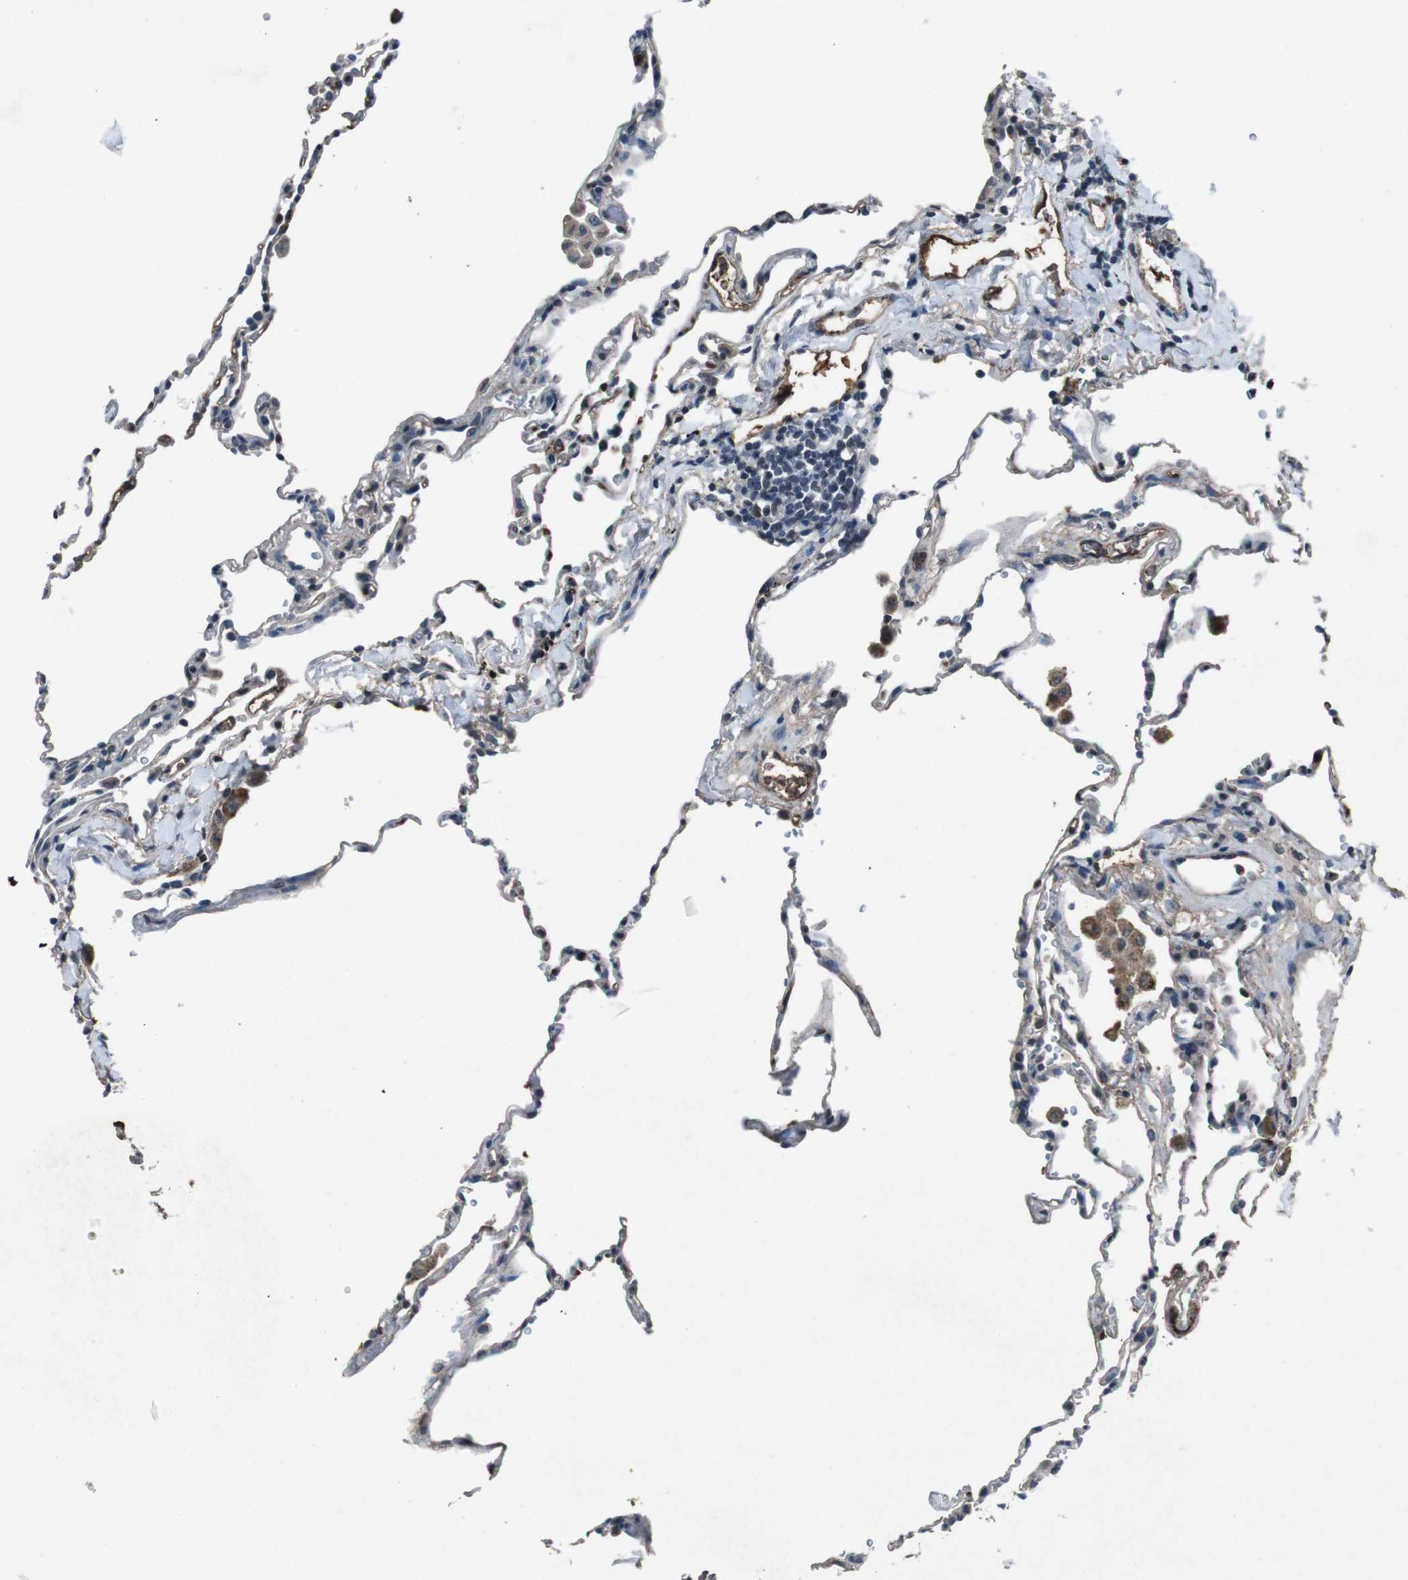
{"staining": {"intensity": "moderate", "quantity": "<25%", "location": "cytoplasmic/membranous"}, "tissue": "lung", "cell_type": "Alveolar cells", "image_type": "normal", "snomed": [{"axis": "morphology", "description": "Normal tissue, NOS"}, {"axis": "topography", "description": "Lung"}], "caption": "DAB (3,3'-diaminobenzidine) immunohistochemical staining of normal lung displays moderate cytoplasmic/membranous protein expression in approximately <25% of alveolar cells. (IHC, brightfield microscopy, high magnification).", "gene": "UGT1A6", "patient": {"sex": "male", "age": 59}}